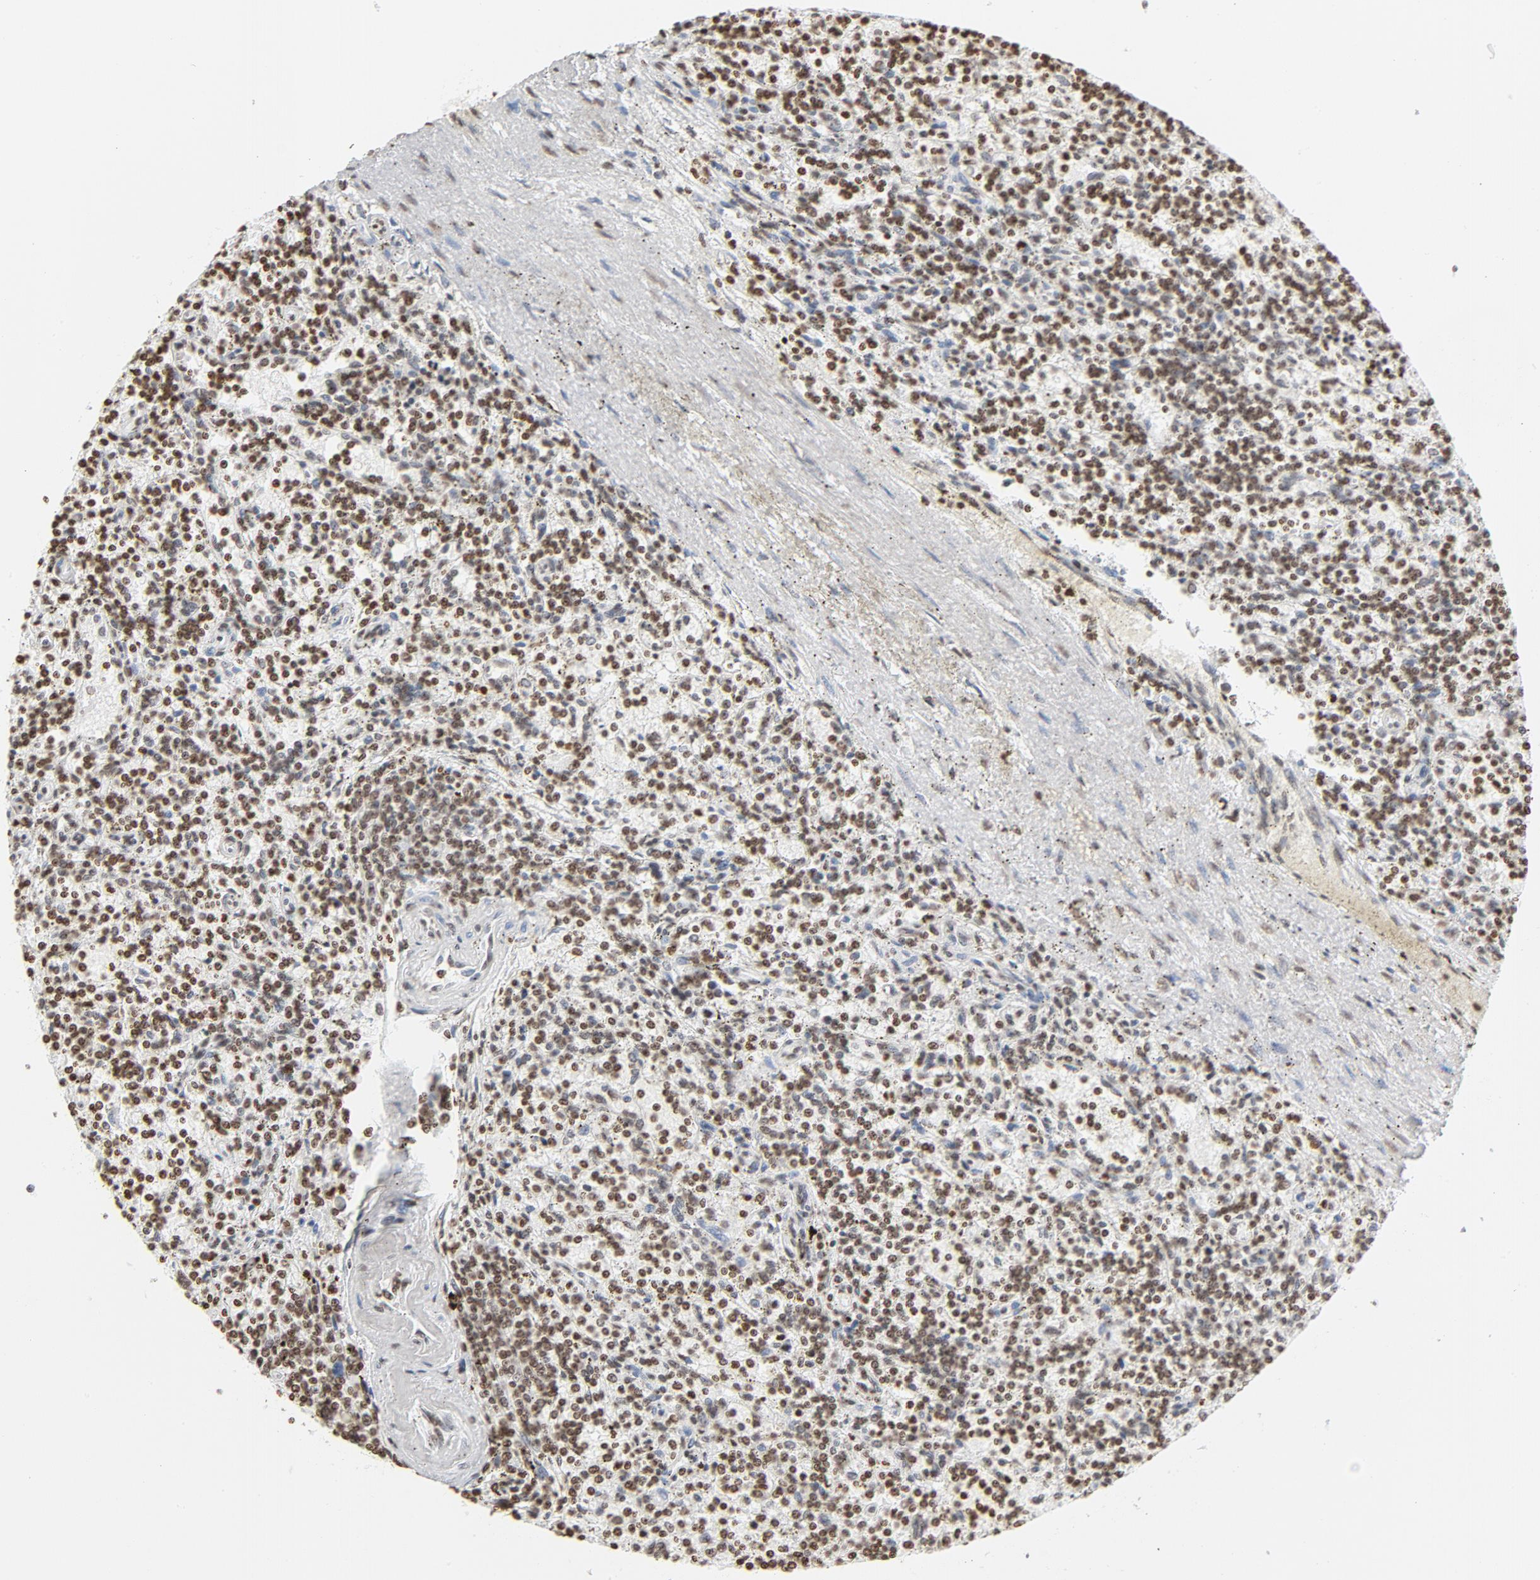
{"staining": {"intensity": "moderate", "quantity": ">75%", "location": "nuclear"}, "tissue": "lymphoma", "cell_type": "Tumor cells", "image_type": "cancer", "snomed": [{"axis": "morphology", "description": "Malignant lymphoma, non-Hodgkin's type, Low grade"}, {"axis": "topography", "description": "Spleen"}], "caption": "An IHC micrograph of tumor tissue is shown. Protein staining in brown shows moderate nuclear positivity in malignant lymphoma, non-Hodgkin's type (low-grade) within tumor cells.", "gene": "H2AC12", "patient": {"sex": "male", "age": 73}}